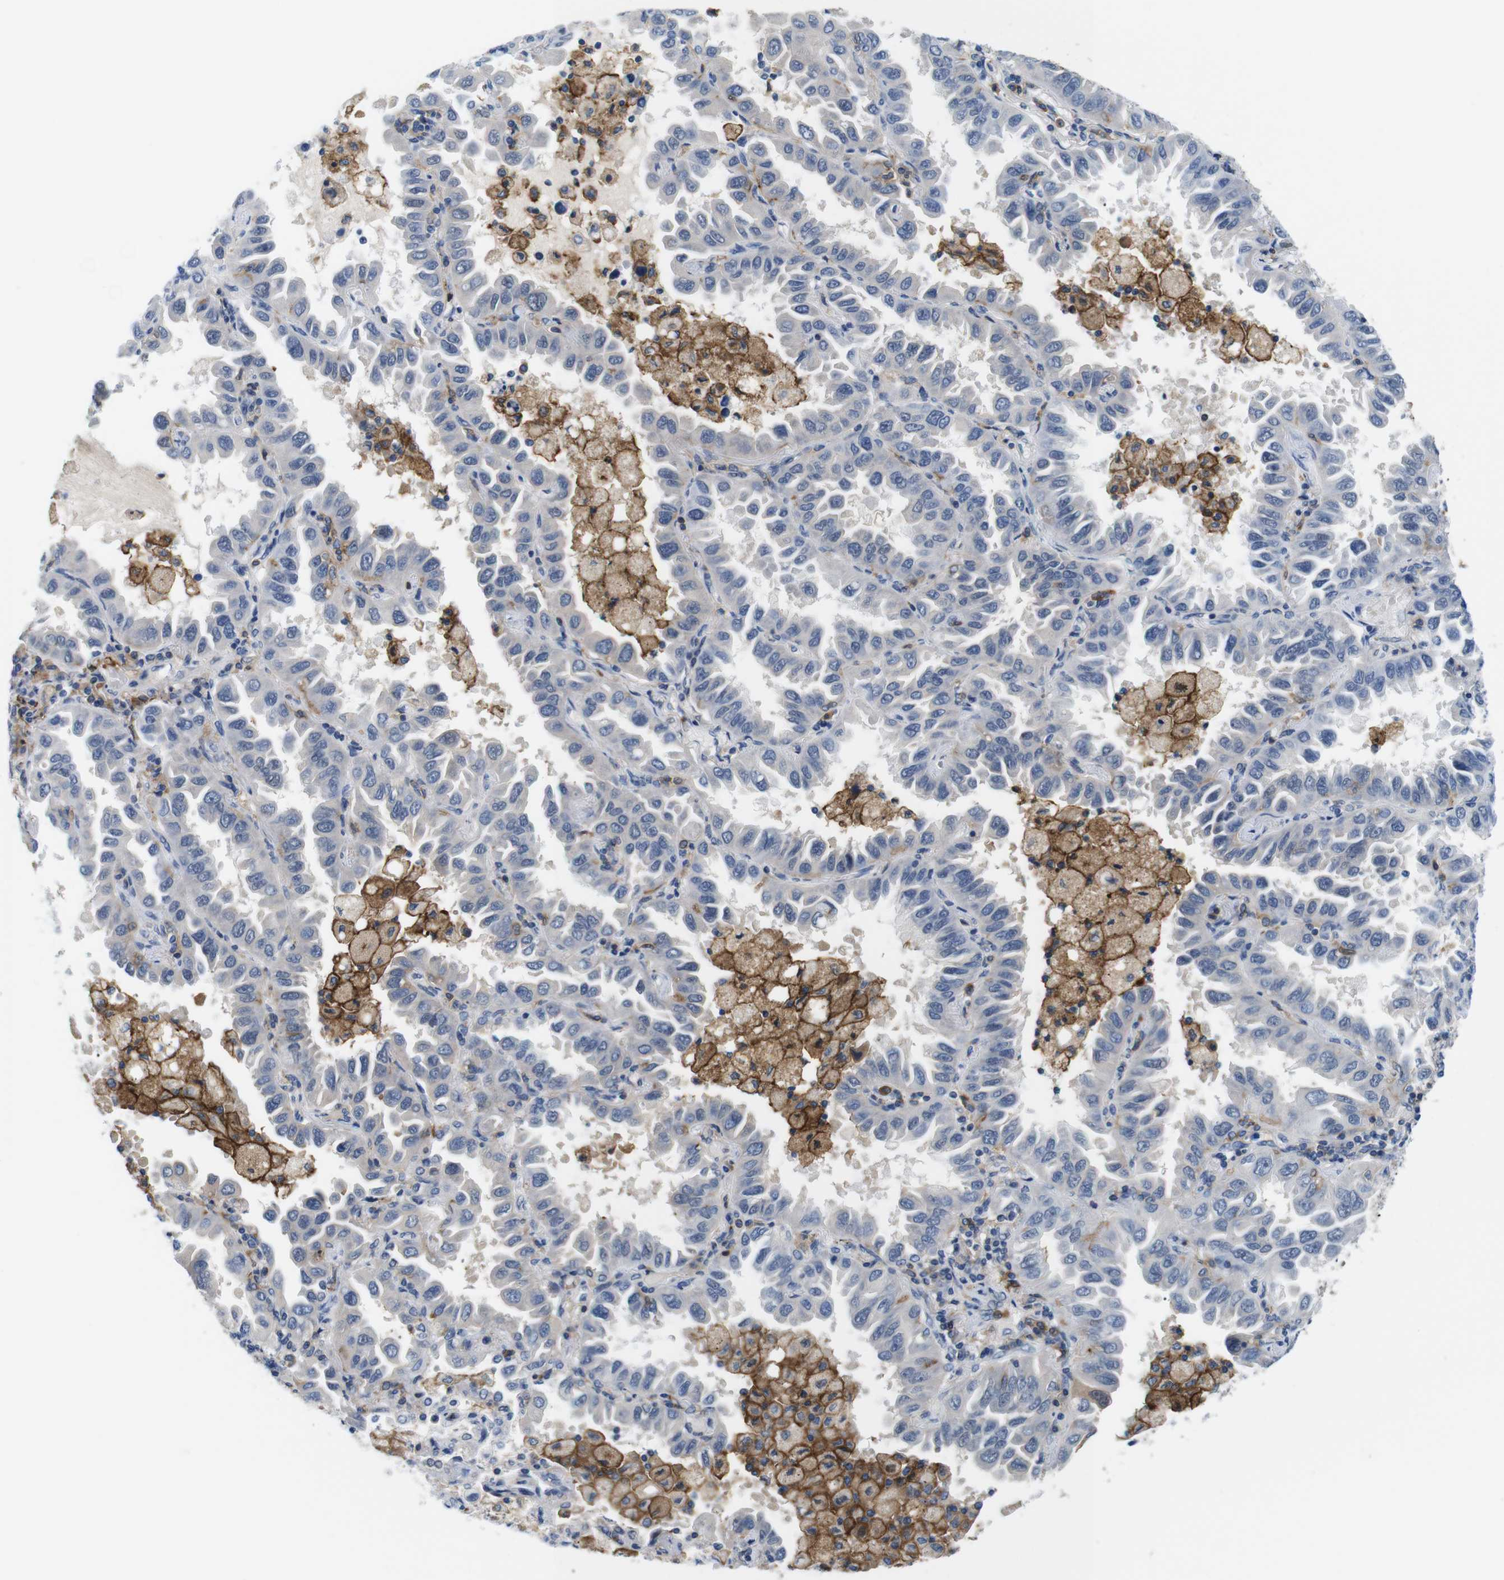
{"staining": {"intensity": "negative", "quantity": "none", "location": "none"}, "tissue": "lung cancer", "cell_type": "Tumor cells", "image_type": "cancer", "snomed": [{"axis": "morphology", "description": "Adenocarcinoma, NOS"}, {"axis": "topography", "description": "Lung"}], "caption": "Image shows no significant protein positivity in tumor cells of lung cancer (adenocarcinoma).", "gene": "CD300C", "patient": {"sex": "male", "age": 64}}